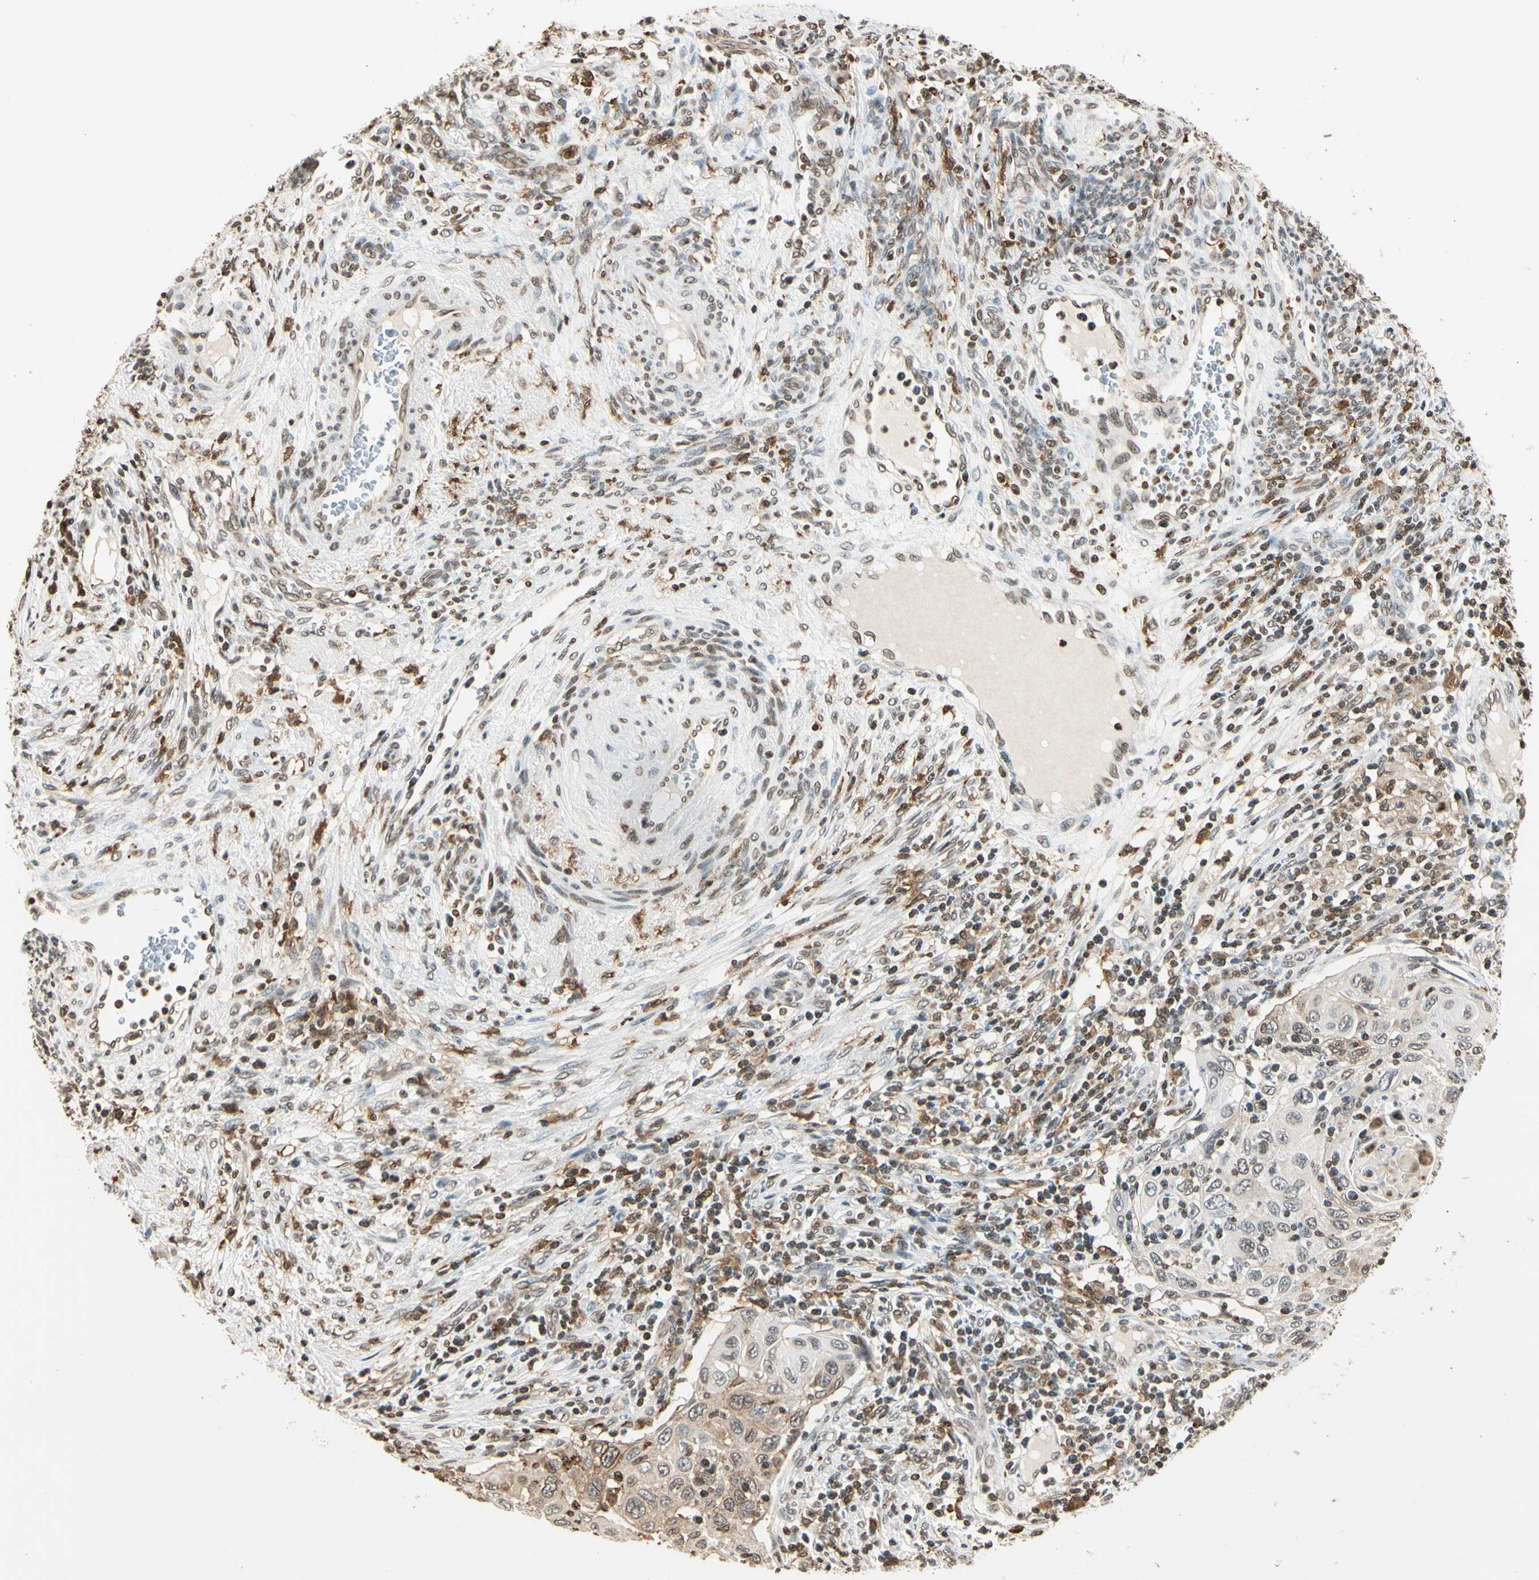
{"staining": {"intensity": "weak", "quantity": "25%-75%", "location": "cytoplasmic/membranous,nuclear"}, "tissue": "cervical cancer", "cell_type": "Tumor cells", "image_type": "cancer", "snomed": [{"axis": "morphology", "description": "Squamous cell carcinoma, NOS"}, {"axis": "topography", "description": "Cervix"}], "caption": "Cervical cancer (squamous cell carcinoma) stained with a protein marker exhibits weak staining in tumor cells.", "gene": "FER", "patient": {"sex": "female", "age": 70}}